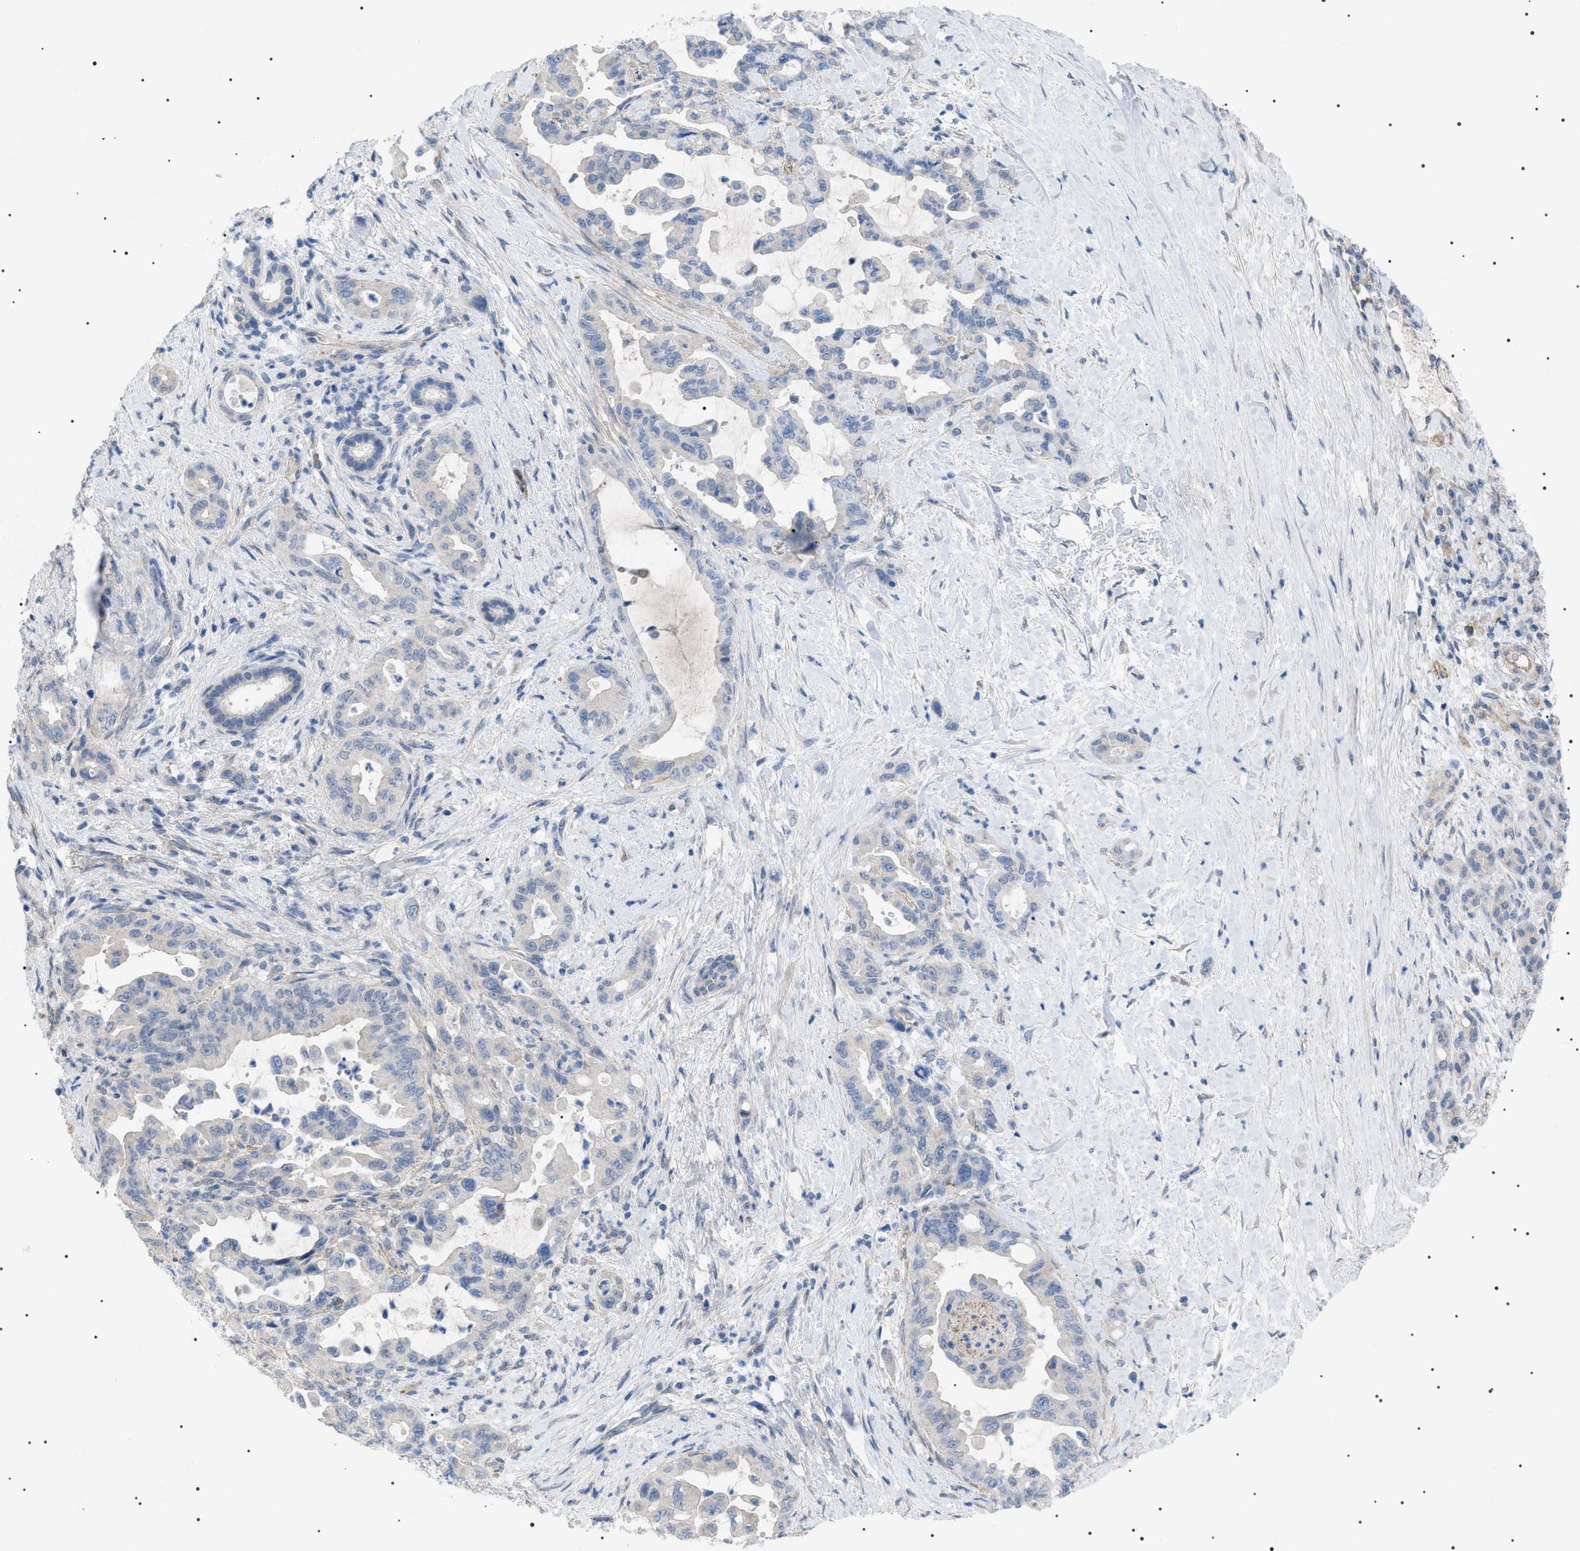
{"staining": {"intensity": "negative", "quantity": "none", "location": "none"}, "tissue": "pancreatic cancer", "cell_type": "Tumor cells", "image_type": "cancer", "snomed": [{"axis": "morphology", "description": "Adenocarcinoma, NOS"}, {"axis": "topography", "description": "Pancreas"}], "caption": "Immunohistochemistry of human adenocarcinoma (pancreatic) reveals no staining in tumor cells. Nuclei are stained in blue.", "gene": "ADAMTS1", "patient": {"sex": "male", "age": 70}}